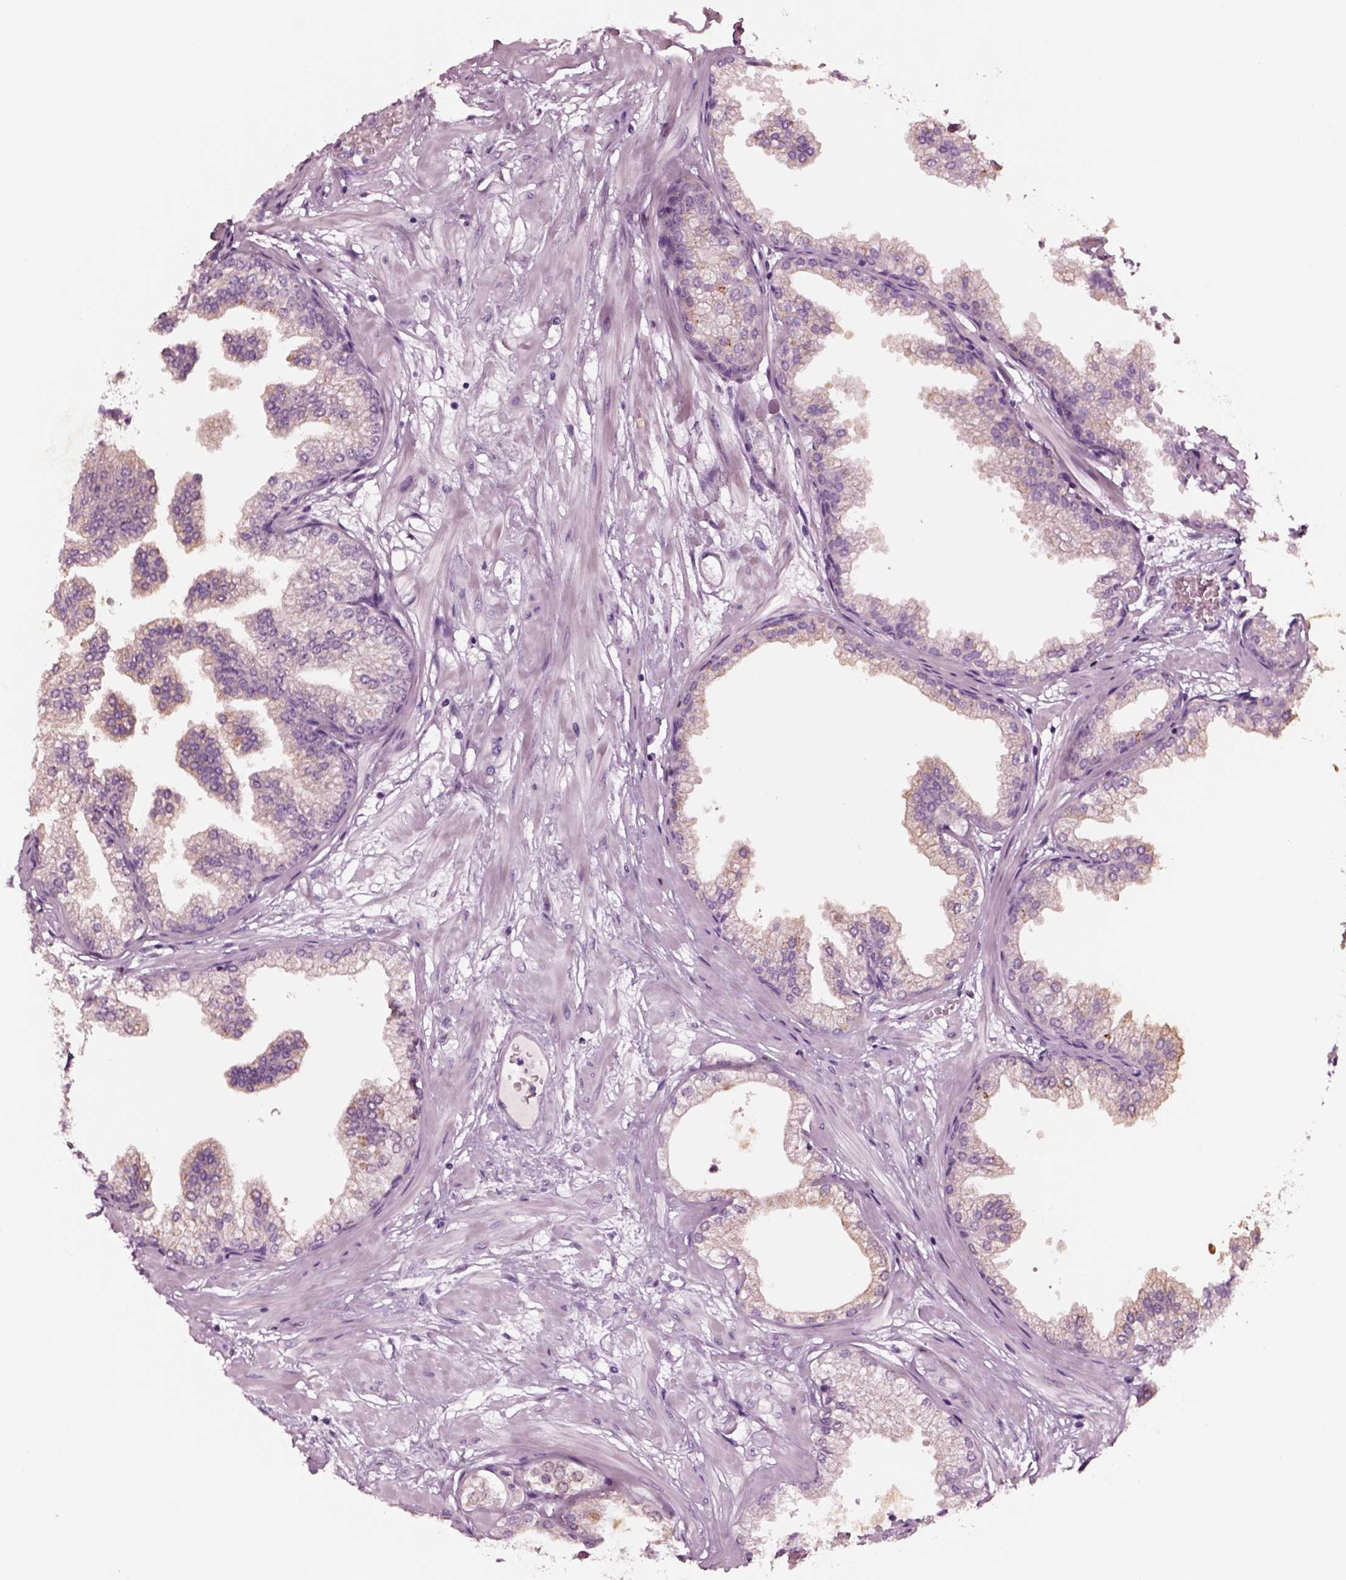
{"staining": {"intensity": "weak", "quantity": "25%-75%", "location": "cytoplasmic/membranous"}, "tissue": "prostate", "cell_type": "Glandular cells", "image_type": "normal", "snomed": [{"axis": "morphology", "description": "Normal tissue, NOS"}, {"axis": "topography", "description": "Prostate"}], "caption": "Glandular cells demonstrate low levels of weak cytoplasmic/membranous positivity in approximately 25%-75% of cells in benign human prostate.", "gene": "NMRK2", "patient": {"sex": "male", "age": 37}}